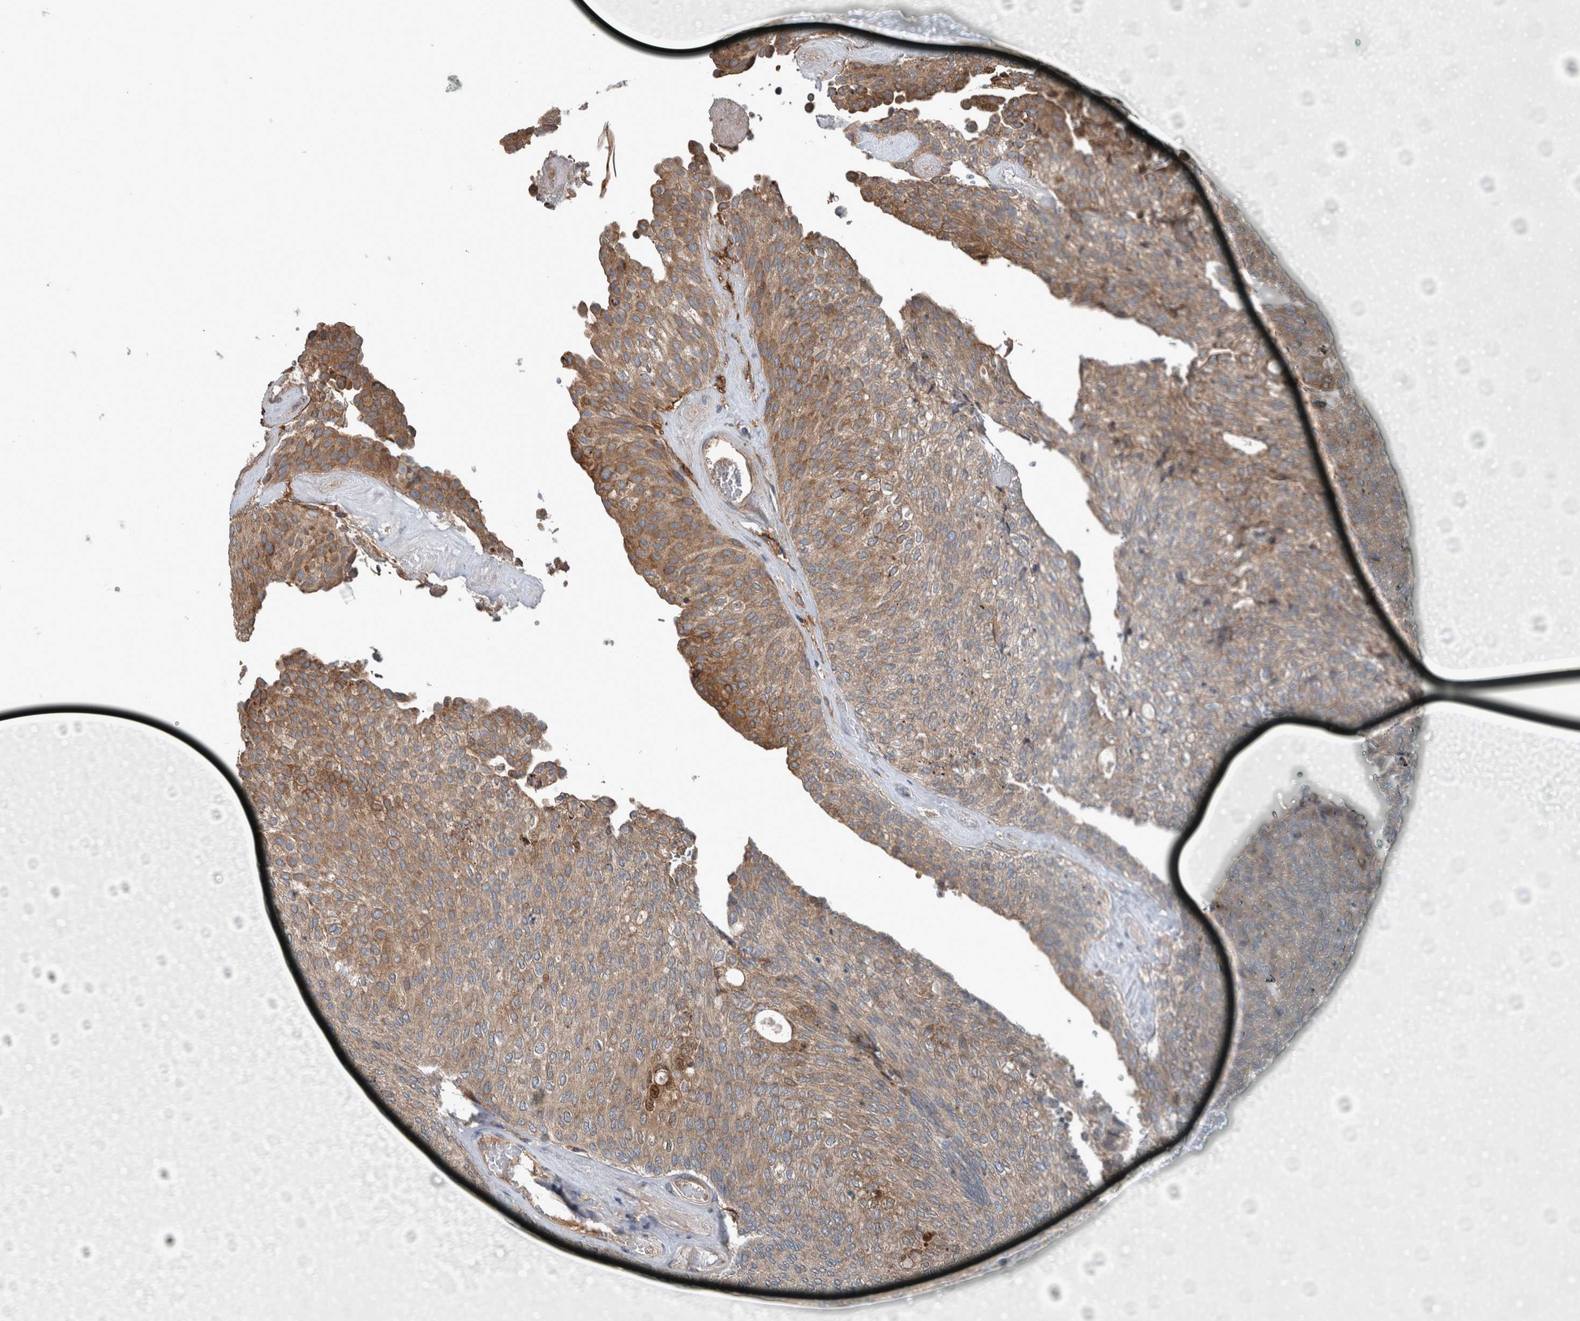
{"staining": {"intensity": "moderate", "quantity": "25%-75%", "location": "cytoplasmic/membranous"}, "tissue": "urothelial cancer", "cell_type": "Tumor cells", "image_type": "cancer", "snomed": [{"axis": "morphology", "description": "Urothelial carcinoma, Low grade"}, {"axis": "topography", "description": "Urinary bladder"}], "caption": "The micrograph displays immunohistochemical staining of urothelial cancer. There is moderate cytoplasmic/membranous expression is seen in about 25%-75% of tumor cells. The staining was performed using DAB (3,3'-diaminobenzidine), with brown indicating positive protein expression. Nuclei are stained blue with hematoxylin.", "gene": "EXOC8", "patient": {"sex": "female", "age": 79}}